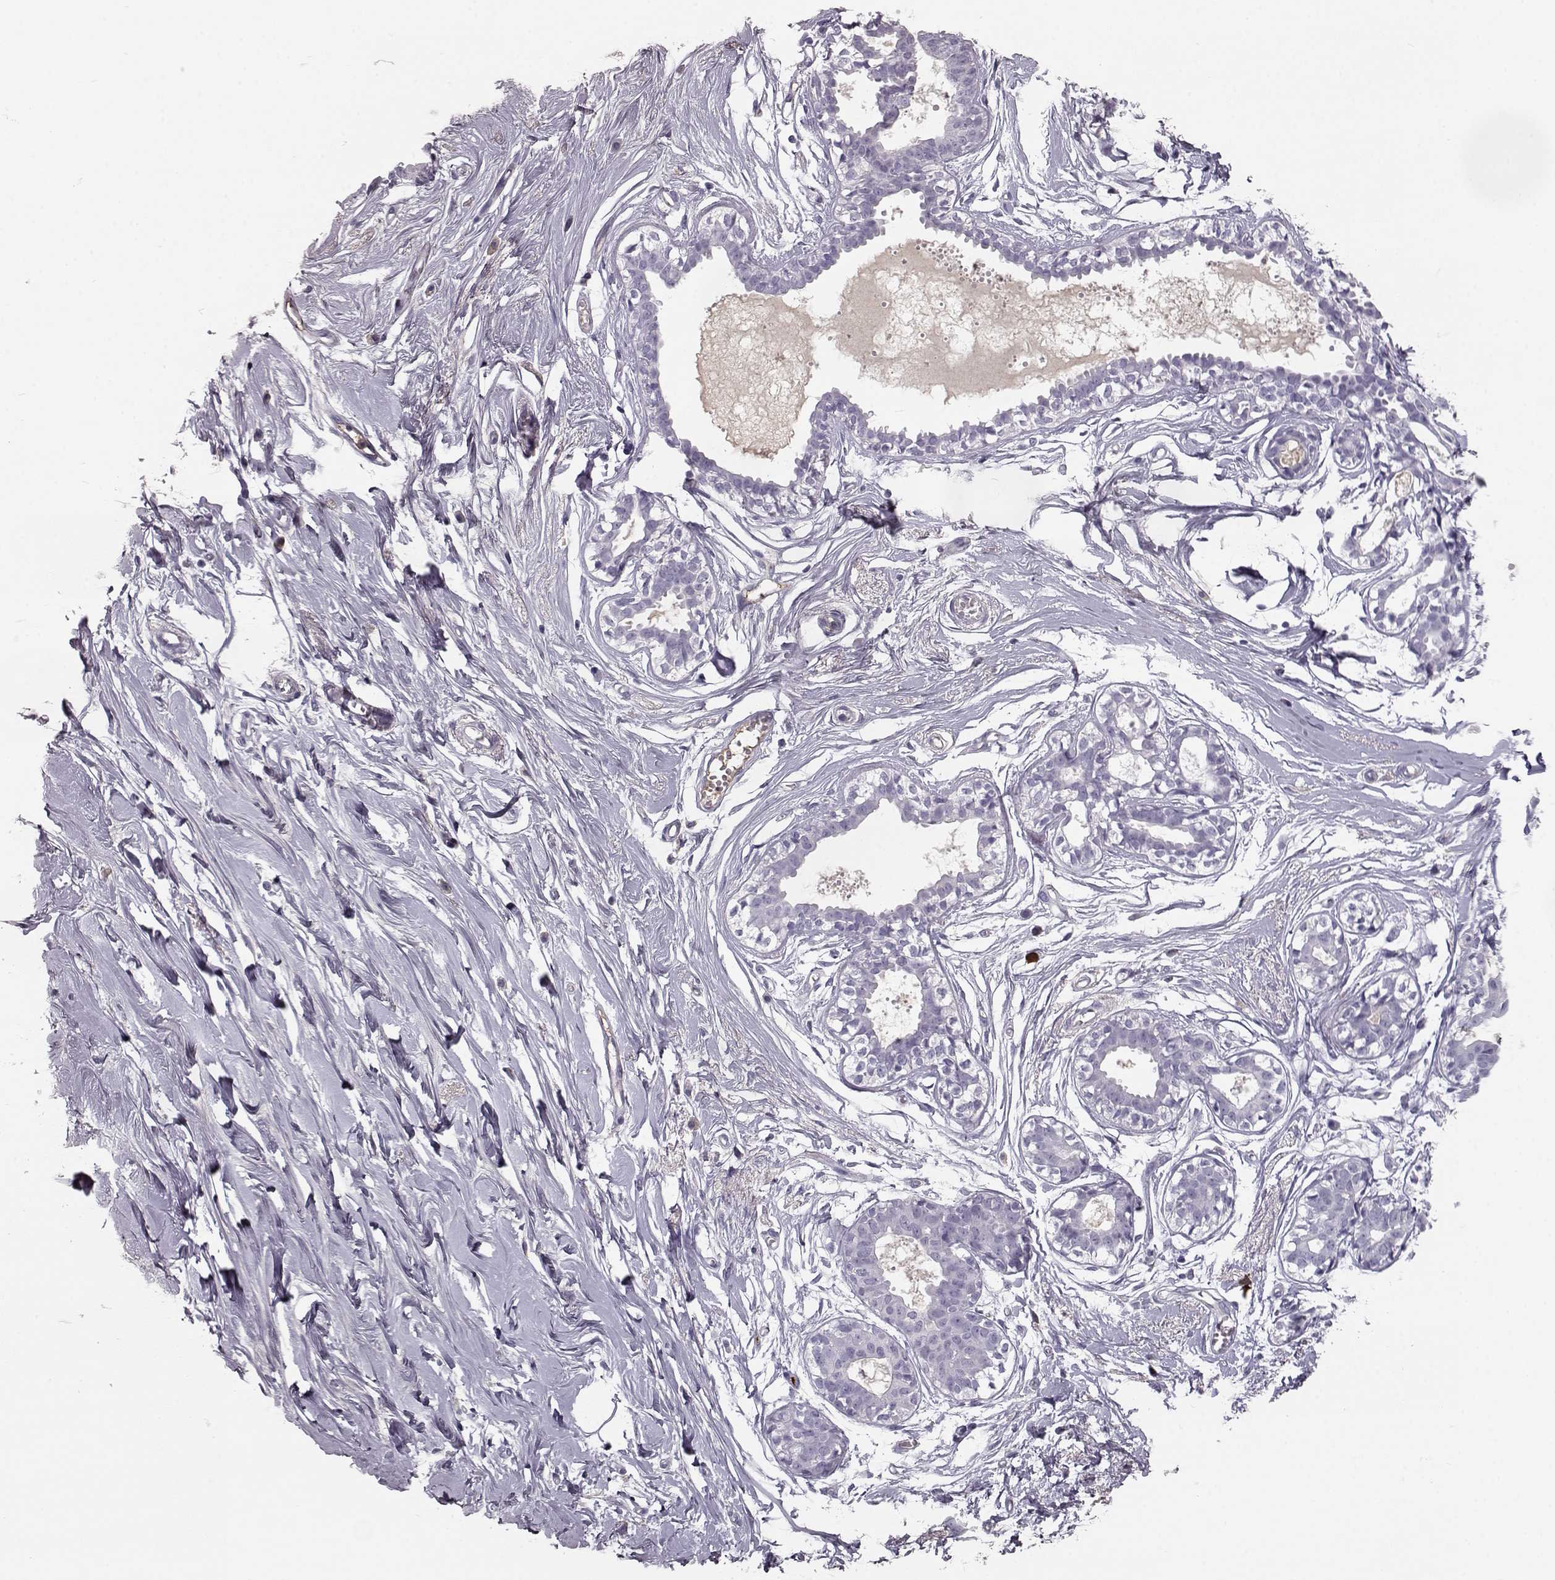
{"staining": {"intensity": "negative", "quantity": "none", "location": "none"}, "tissue": "breast", "cell_type": "Adipocytes", "image_type": "normal", "snomed": [{"axis": "morphology", "description": "Normal tissue, NOS"}, {"axis": "topography", "description": "Breast"}], "caption": "Immunohistochemistry (IHC) micrograph of normal breast: human breast stained with DAB (3,3'-diaminobenzidine) shows no significant protein staining in adipocytes.", "gene": "CCL19", "patient": {"sex": "female", "age": 49}}